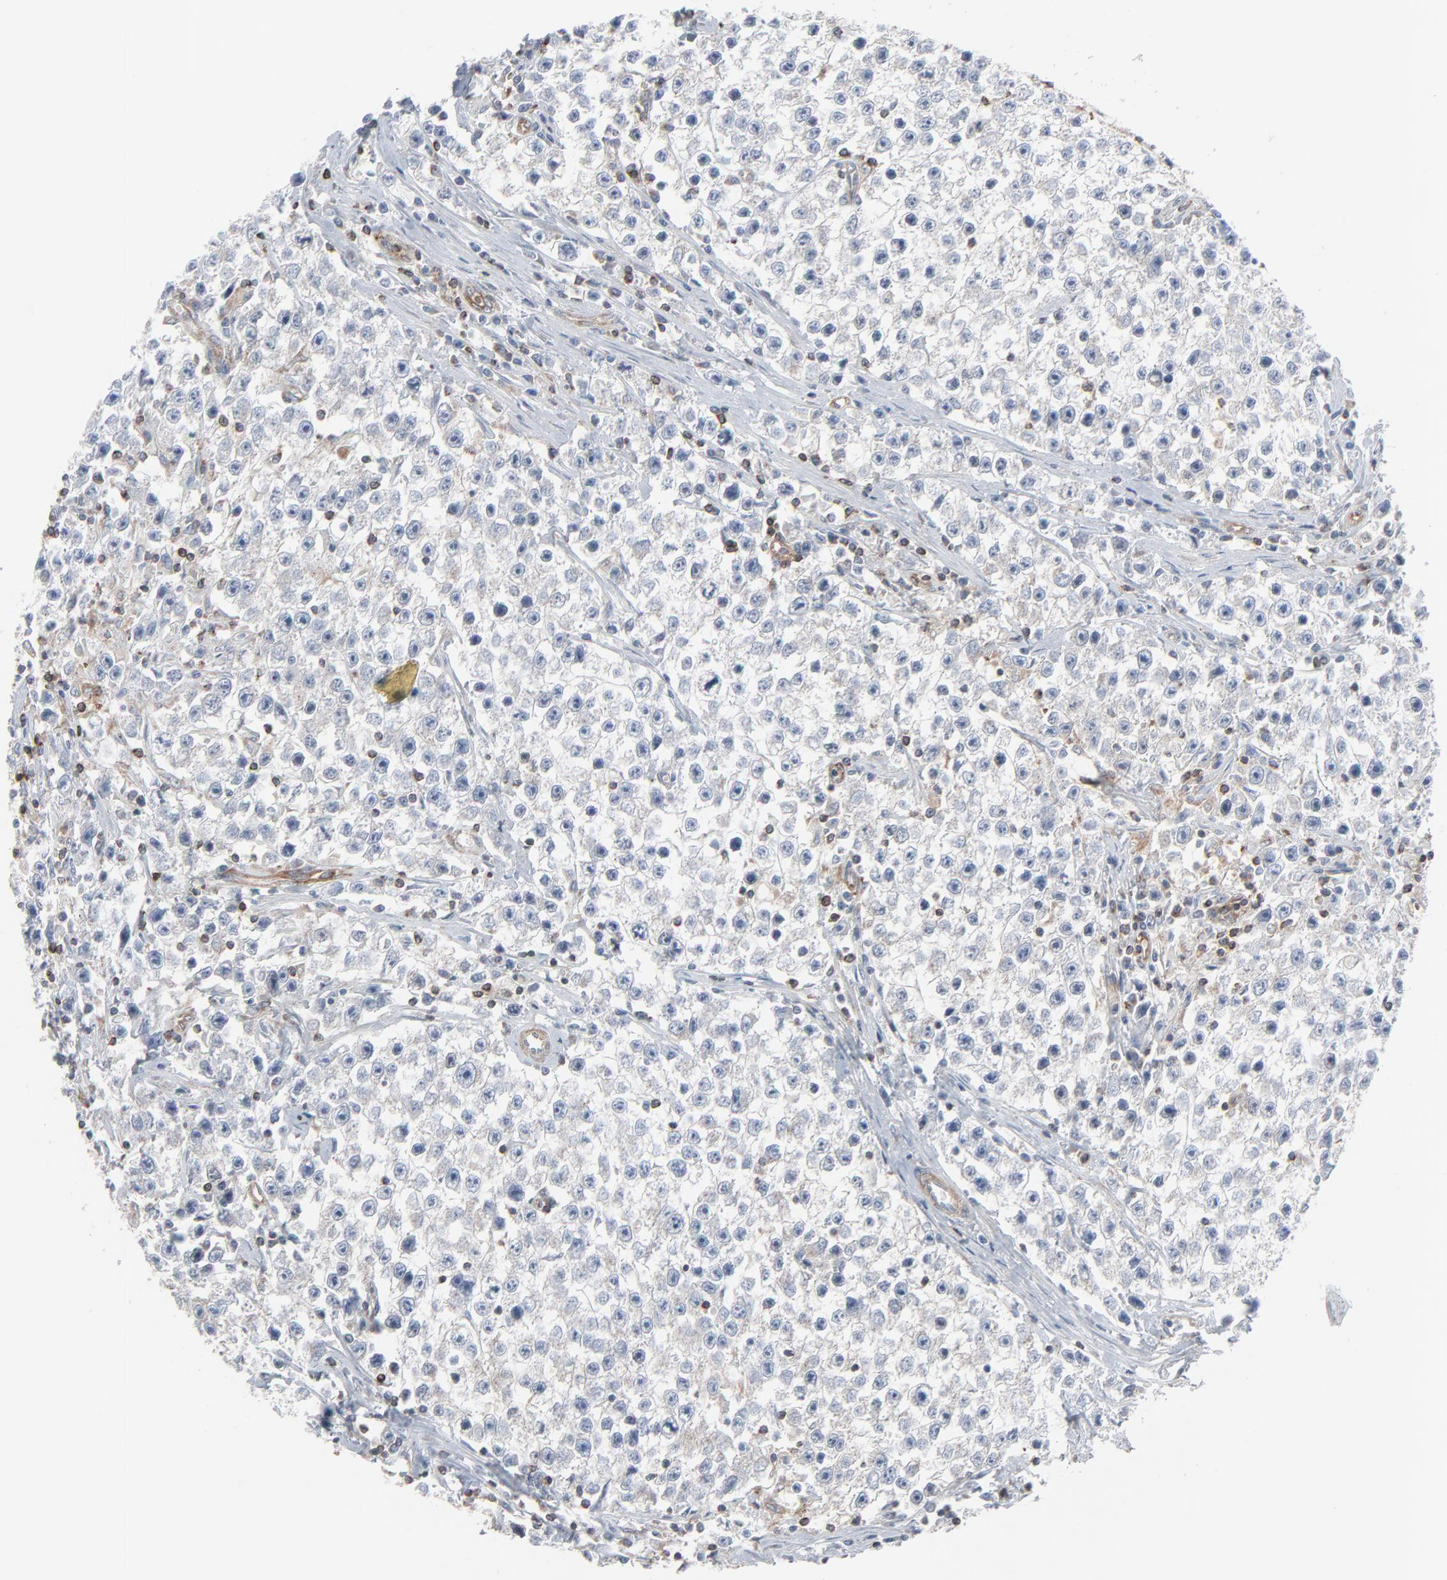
{"staining": {"intensity": "moderate", "quantity": "<25%", "location": "cytoplasmic/membranous"}, "tissue": "testis cancer", "cell_type": "Tumor cells", "image_type": "cancer", "snomed": [{"axis": "morphology", "description": "Seminoma, NOS"}, {"axis": "topography", "description": "Testis"}], "caption": "Brown immunohistochemical staining in human testis cancer (seminoma) exhibits moderate cytoplasmic/membranous expression in approximately <25% of tumor cells.", "gene": "OPTN", "patient": {"sex": "male", "age": 35}}